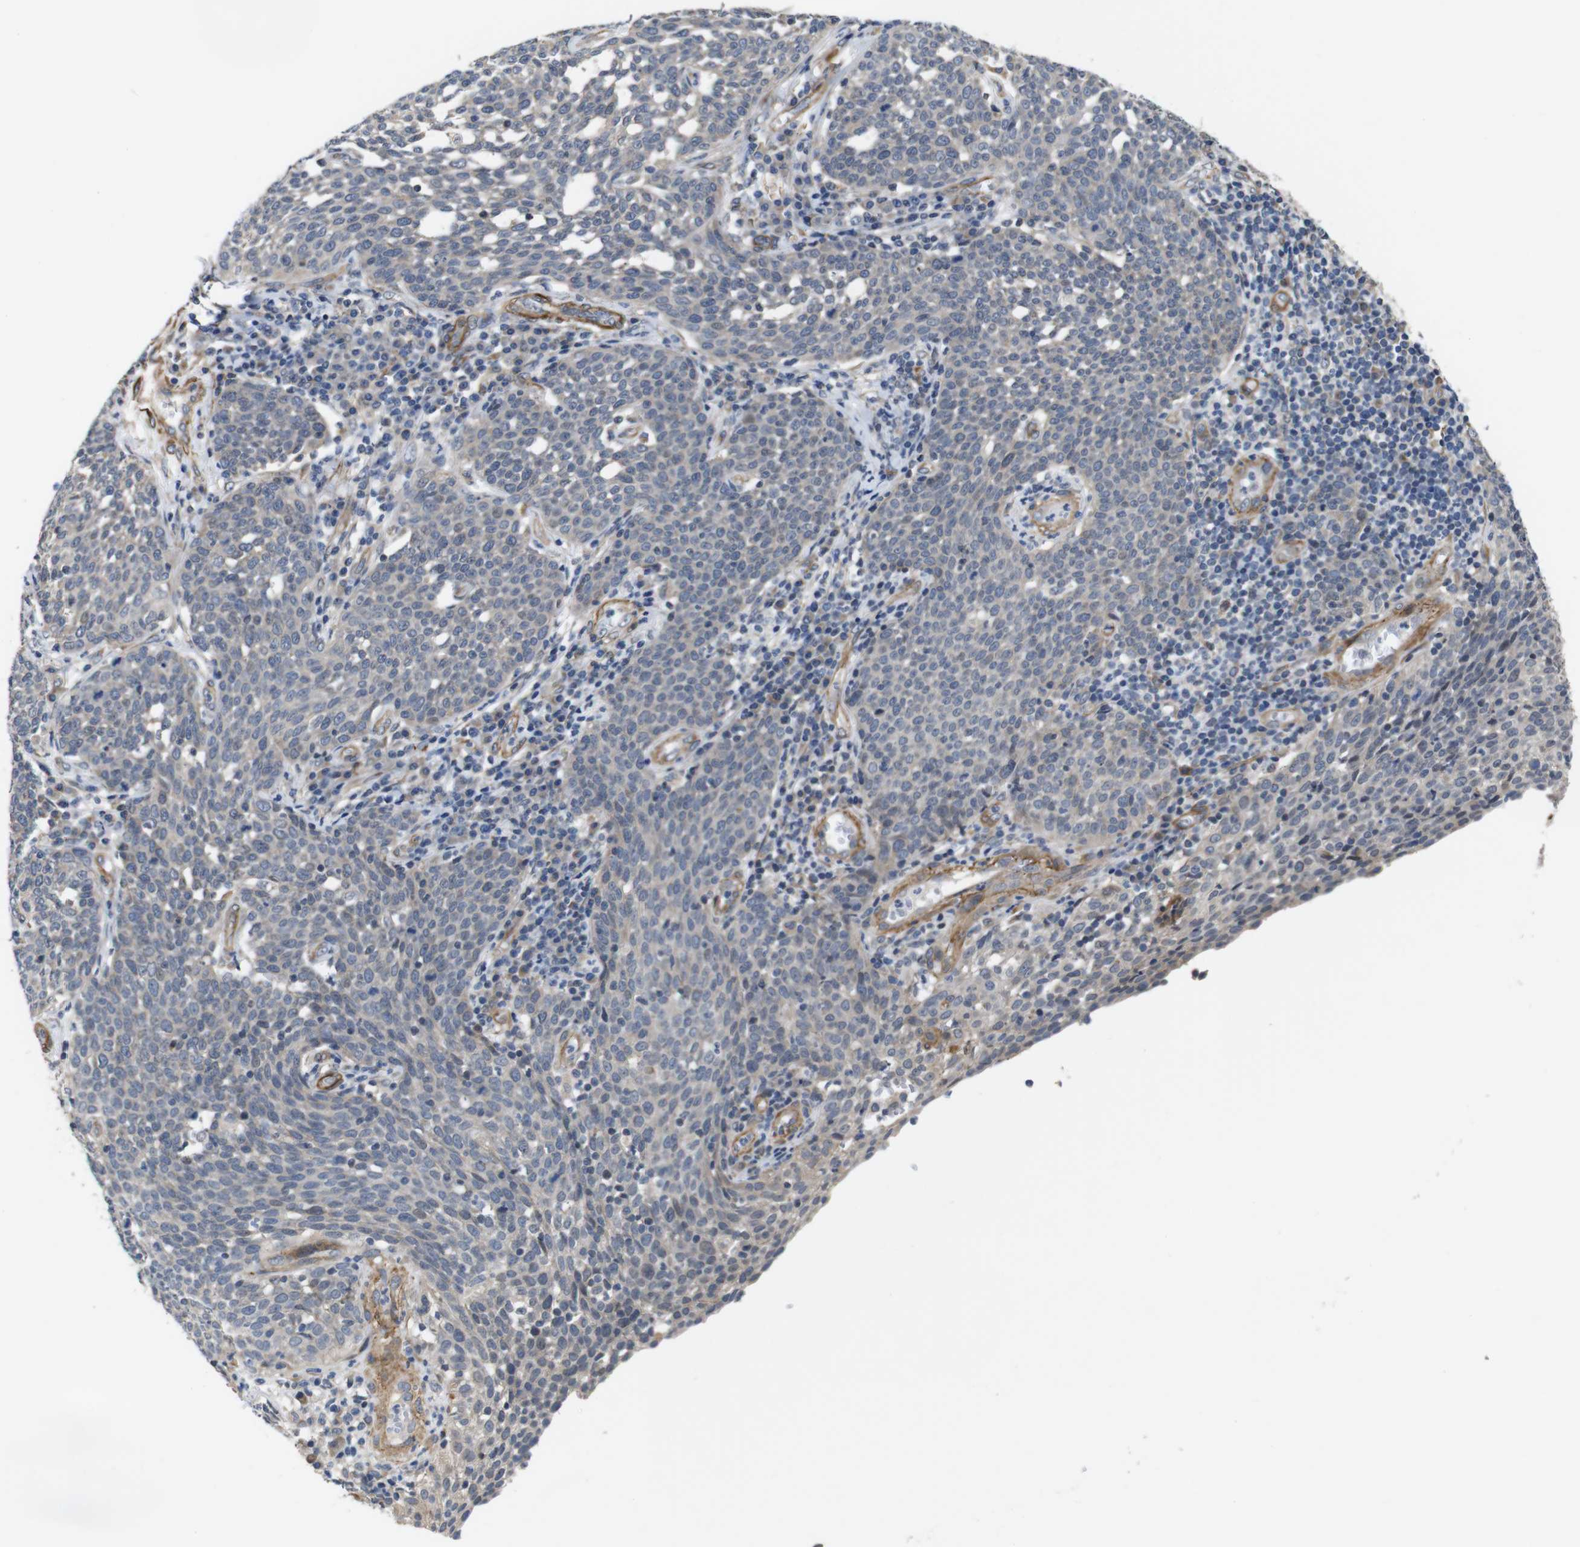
{"staining": {"intensity": "negative", "quantity": "none", "location": "none"}, "tissue": "cervical cancer", "cell_type": "Tumor cells", "image_type": "cancer", "snomed": [{"axis": "morphology", "description": "Squamous cell carcinoma, NOS"}, {"axis": "topography", "description": "Cervix"}], "caption": "Squamous cell carcinoma (cervical) was stained to show a protein in brown. There is no significant positivity in tumor cells. The staining is performed using DAB (3,3'-diaminobenzidine) brown chromogen with nuclei counter-stained in using hematoxylin.", "gene": "GGT7", "patient": {"sex": "female", "age": 34}}